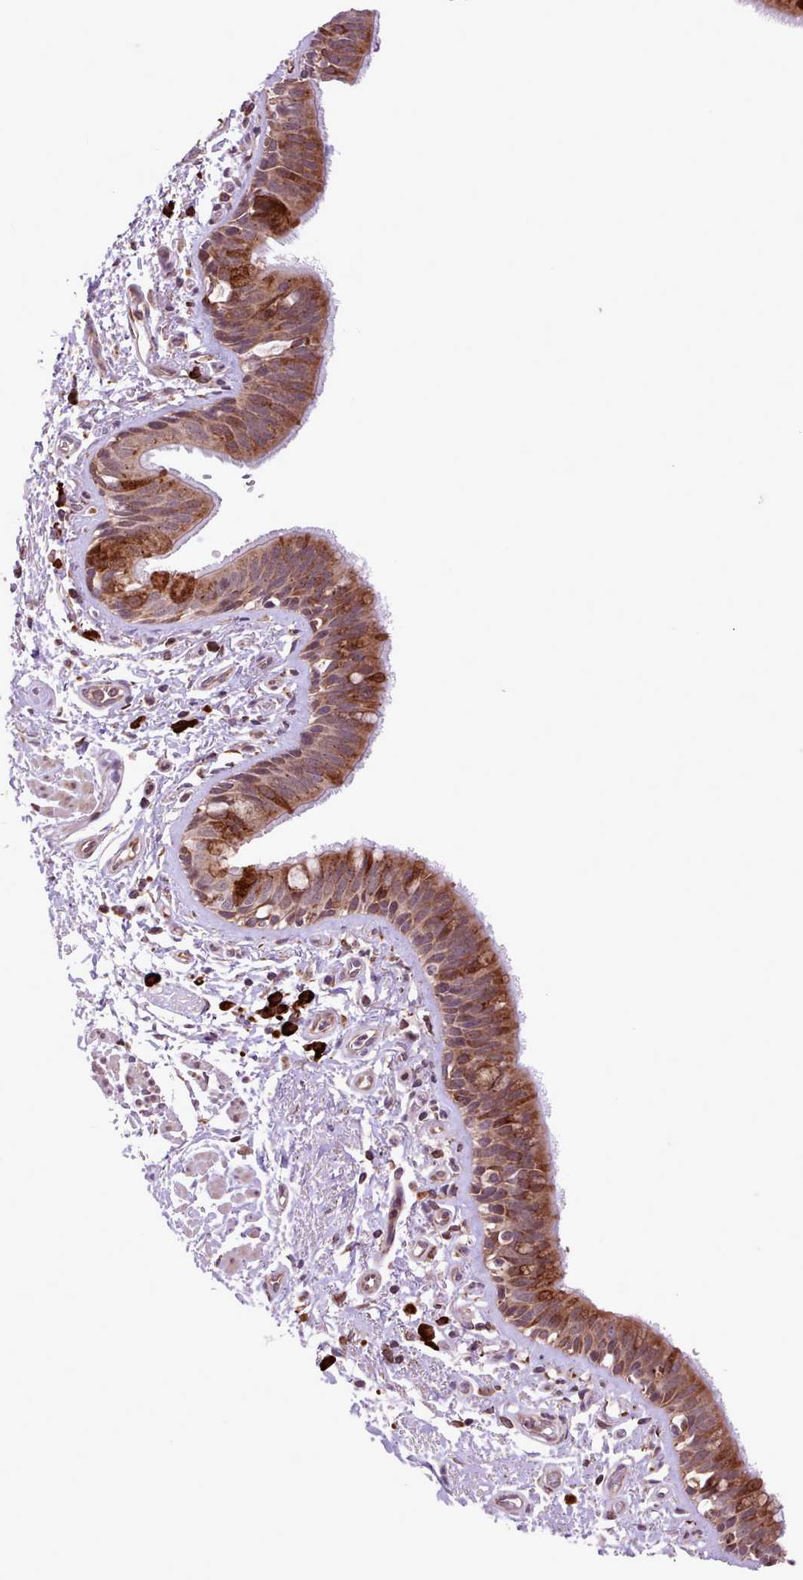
{"staining": {"intensity": "strong", "quantity": ">75%", "location": "cytoplasmic/membranous"}, "tissue": "bronchus", "cell_type": "Respiratory epithelial cells", "image_type": "normal", "snomed": [{"axis": "morphology", "description": "Normal tissue, NOS"}, {"axis": "morphology", "description": "Neoplasm, uncertain whether benign or malignant"}, {"axis": "topography", "description": "Bronchus"}, {"axis": "topography", "description": "Lung"}], "caption": "Brown immunohistochemical staining in benign human bronchus displays strong cytoplasmic/membranous staining in about >75% of respiratory epithelial cells.", "gene": "TTLL3", "patient": {"sex": "male", "age": 55}}